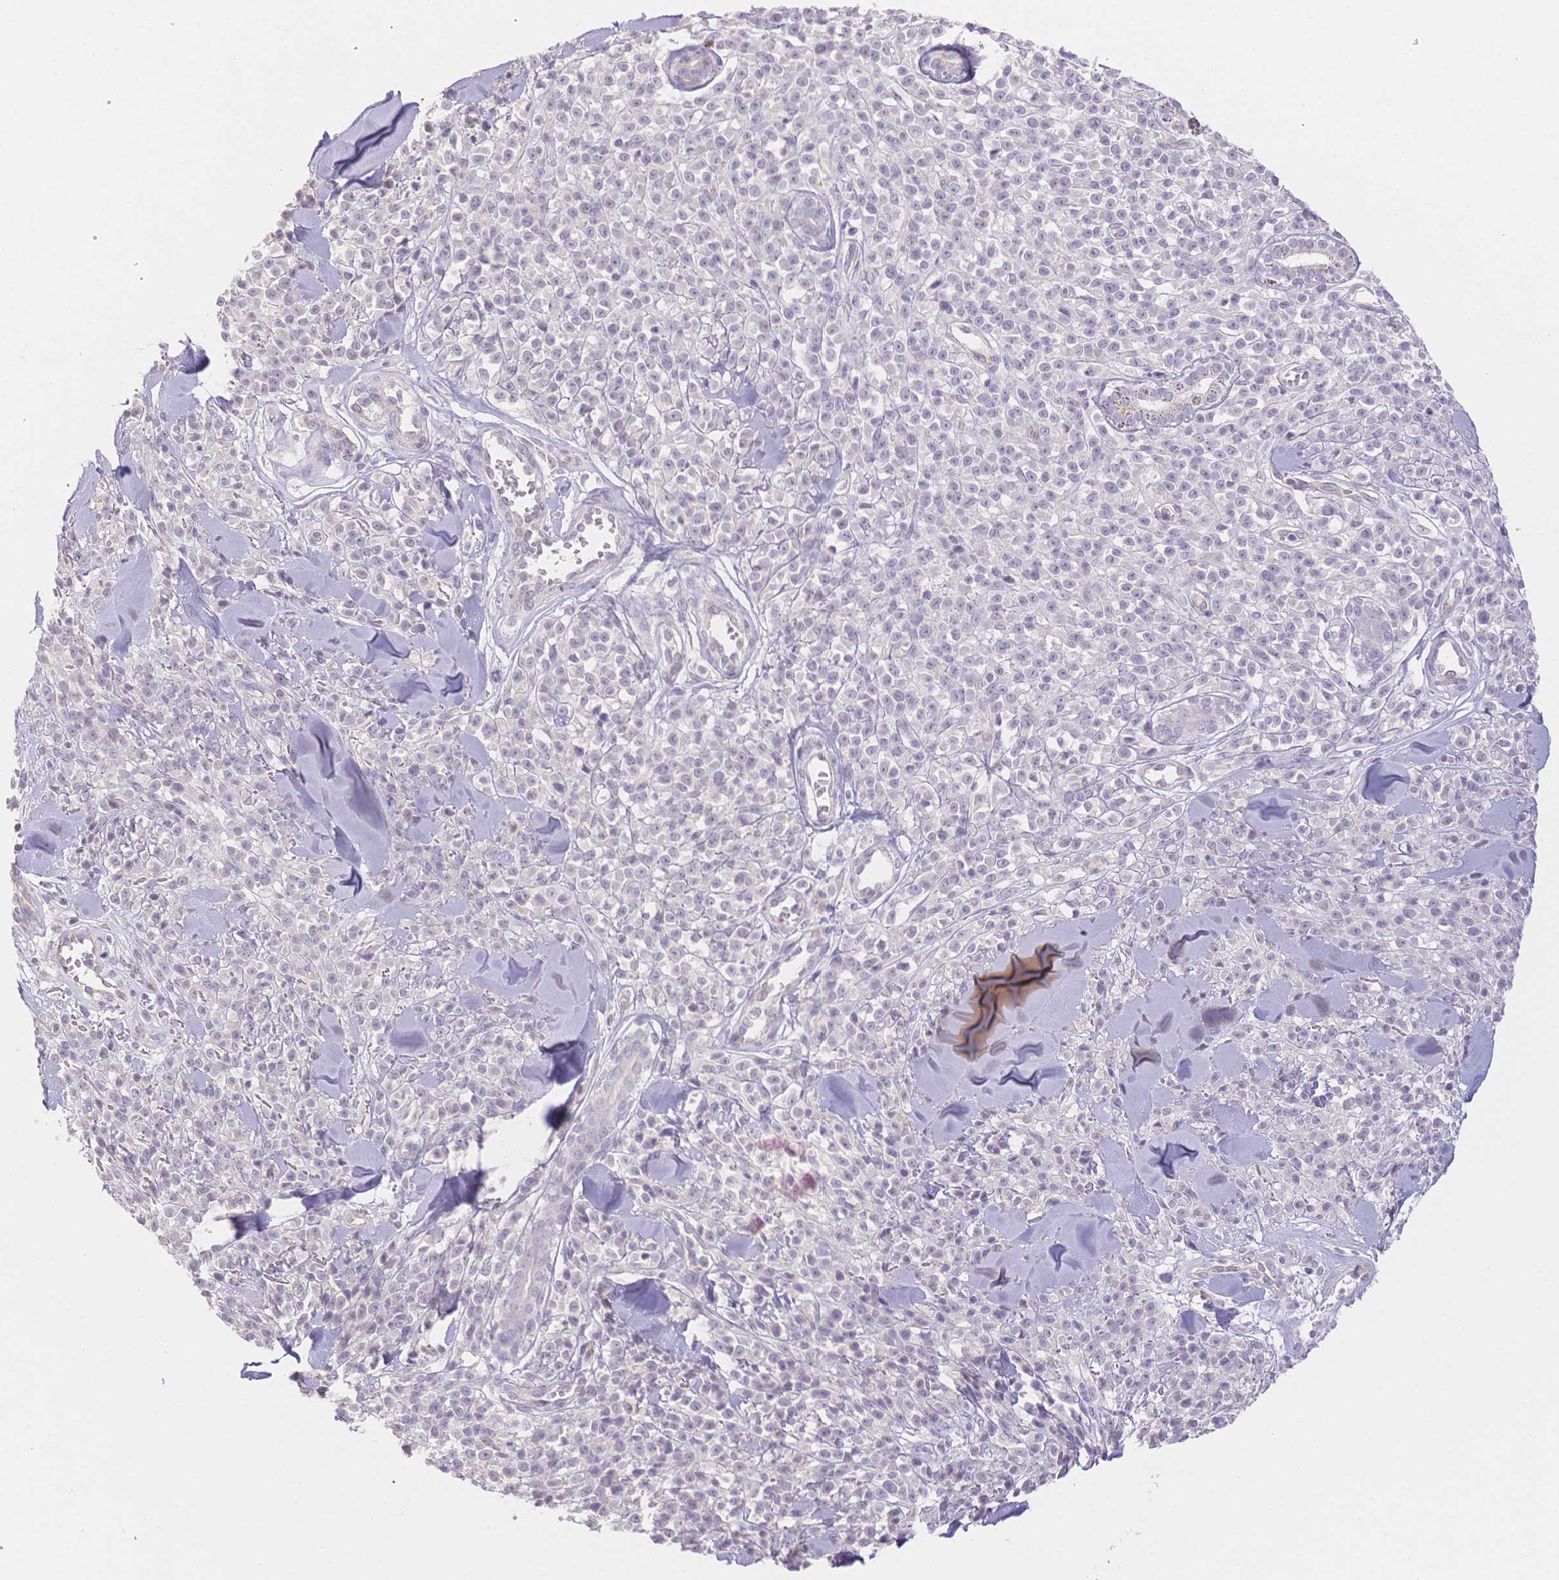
{"staining": {"intensity": "negative", "quantity": "none", "location": "none"}, "tissue": "melanoma", "cell_type": "Tumor cells", "image_type": "cancer", "snomed": [{"axis": "morphology", "description": "Malignant melanoma, NOS"}, {"axis": "topography", "description": "Skin"}, {"axis": "topography", "description": "Skin of trunk"}], "caption": "Tumor cells show no significant protein staining in melanoma. (Stains: DAB (3,3'-diaminobenzidine) IHC with hematoxylin counter stain, Microscopy: brightfield microscopy at high magnification).", "gene": "SUV39H2", "patient": {"sex": "male", "age": 74}}